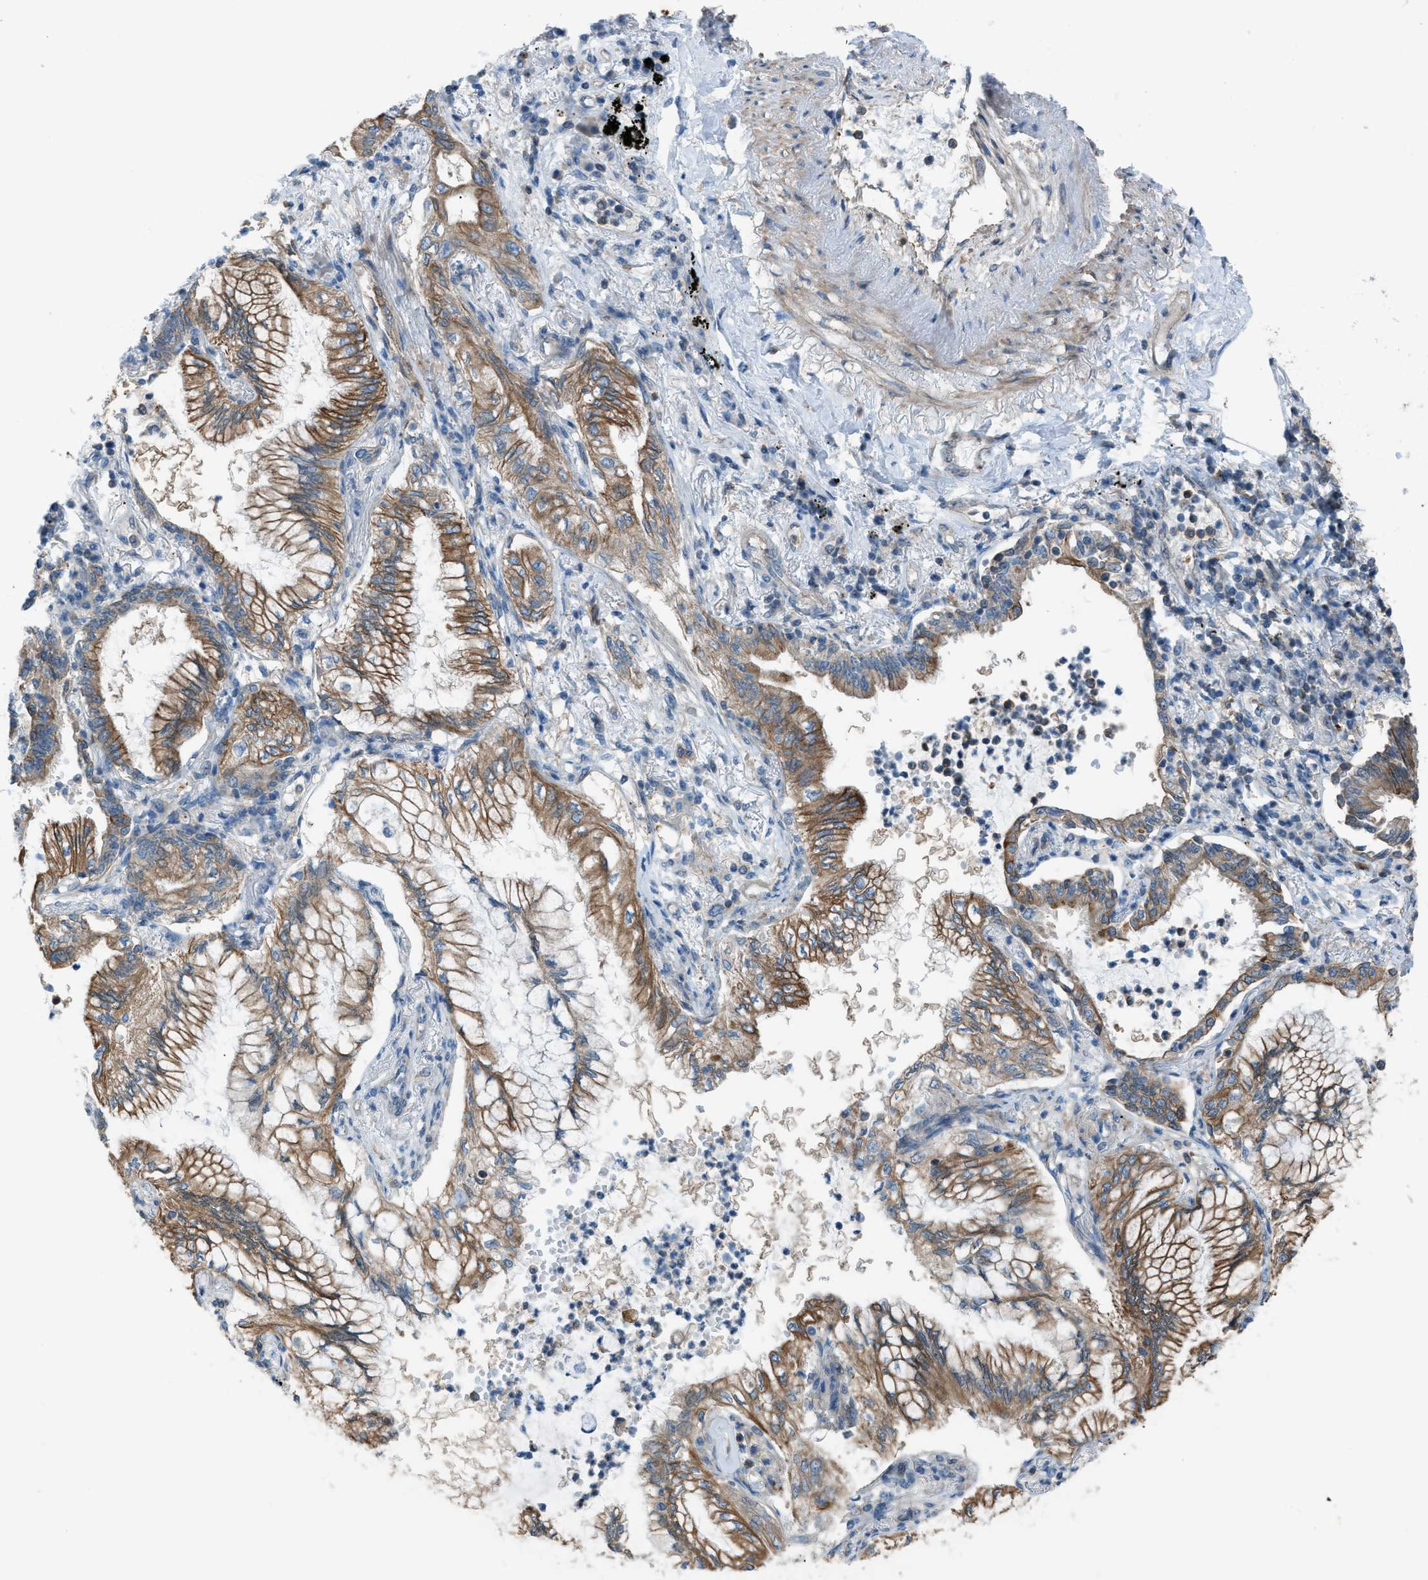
{"staining": {"intensity": "moderate", "quantity": ">75%", "location": "cytoplasmic/membranous"}, "tissue": "lung cancer", "cell_type": "Tumor cells", "image_type": "cancer", "snomed": [{"axis": "morphology", "description": "Normal tissue, NOS"}, {"axis": "morphology", "description": "Adenocarcinoma, NOS"}, {"axis": "topography", "description": "Bronchus"}, {"axis": "topography", "description": "Lung"}], "caption": "A high-resolution photomicrograph shows immunohistochemistry staining of lung adenocarcinoma, which displays moderate cytoplasmic/membranous staining in about >75% of tumor cells. The protein of interest is stained brown, and the nuclei are stained in blue (DAB (3,3'-diaminobenzidine) IHC with brightfield microscopy, high magnification).", "gene": "DYRK1A", "patient": {"sex": "female", "age": 70}}